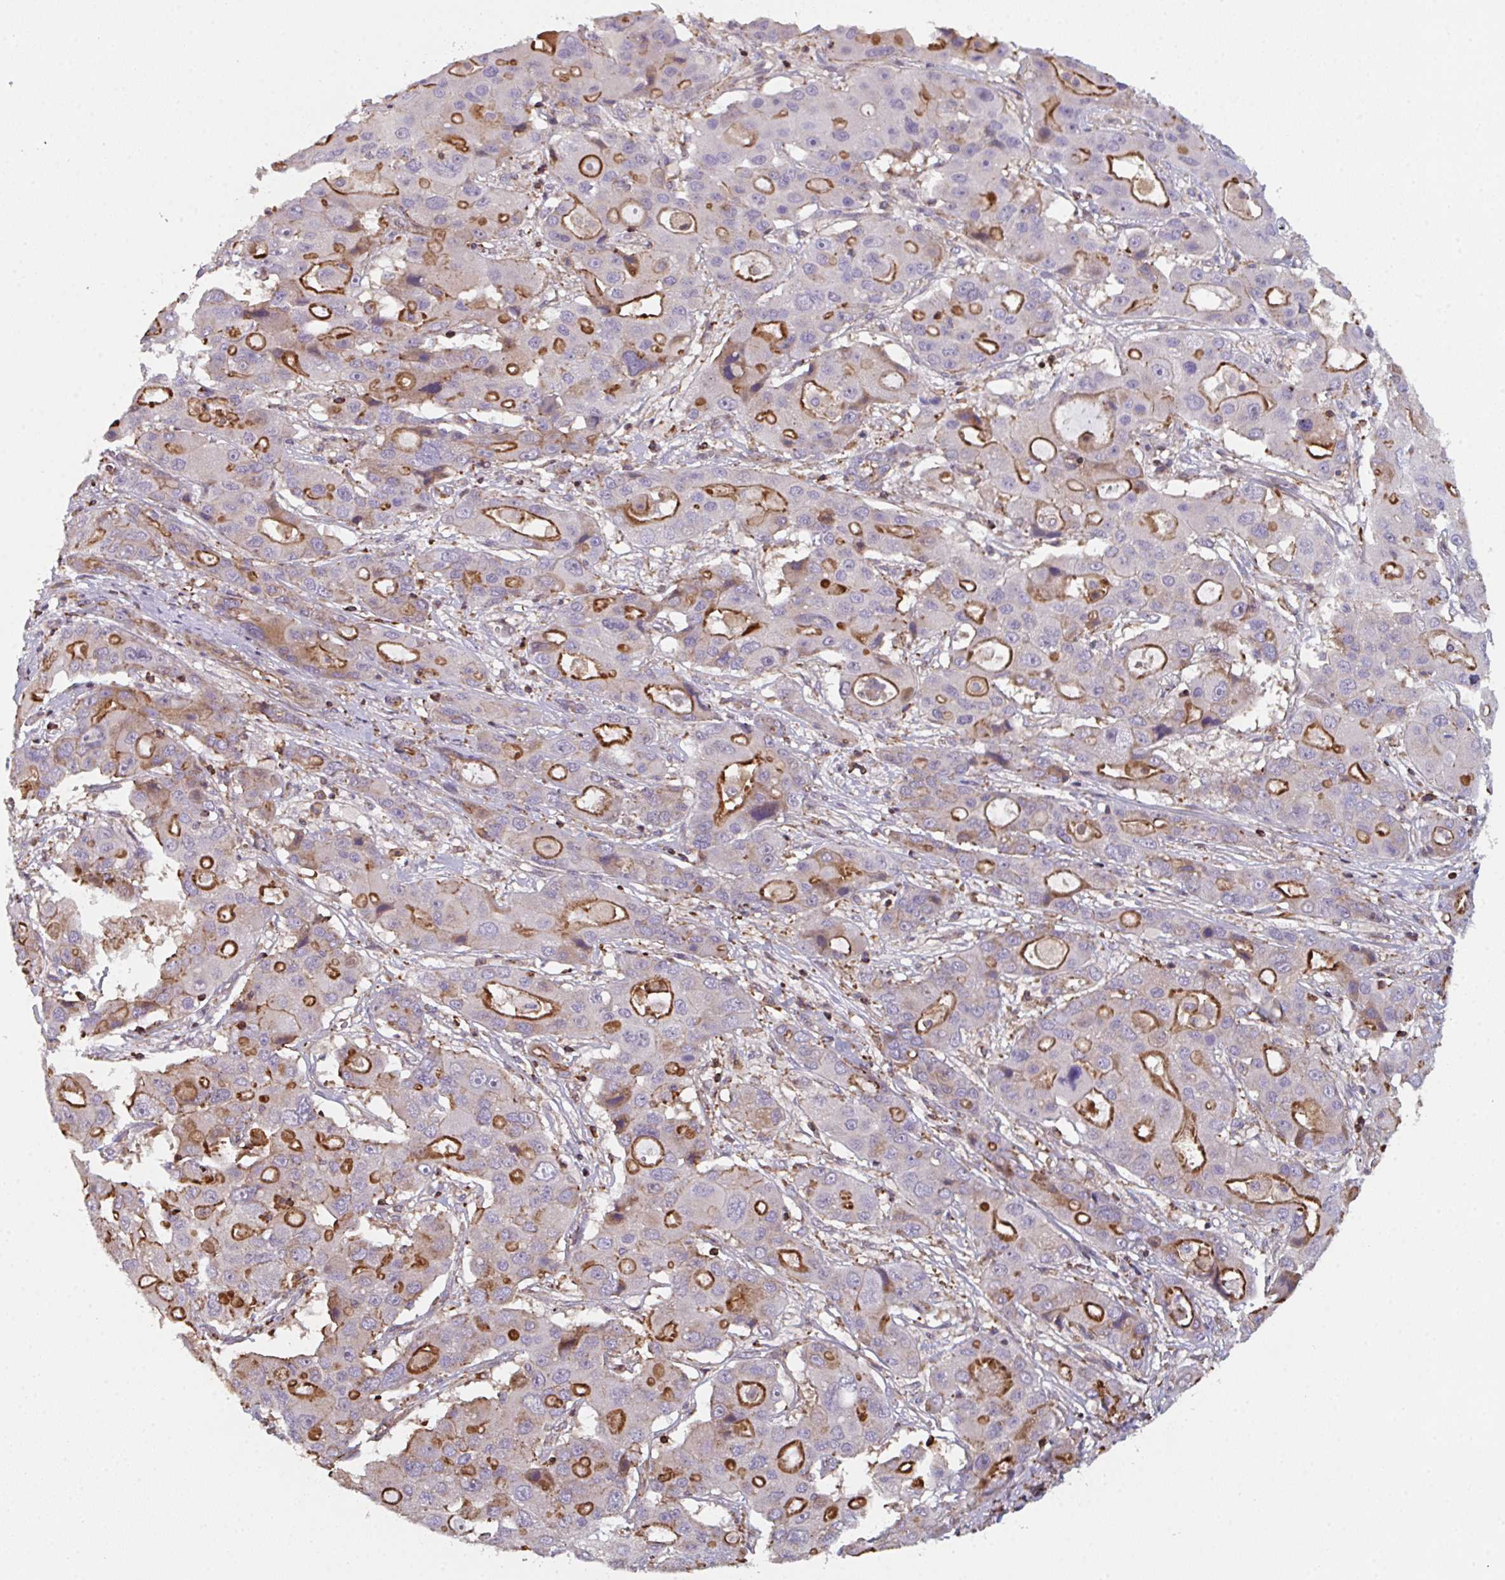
{"staining": {"intensity": "strong", "quantity": "25%-75%", "location": "cytoplasmic/membranous"}, "tissue": "liver cancer", "cell_type": "Tumor cells", "image_type": "cancer", "snomed": [{"axis": "morphology", "description": "Cholangiocarcinoma"}, {"axis": "topography", "description": "Liver"}], "caption": "Protein expression by immunohistochemistry shows strong cytoplasmic/membranous positivity in about 25%-75% of tumor cells in liver cancer (cholangiocarcinoma). The protein is shown in brown color, while the nuclei are stained blue.", "gene": "FZD2", "patient": {"sex": "male", "age": 67}}